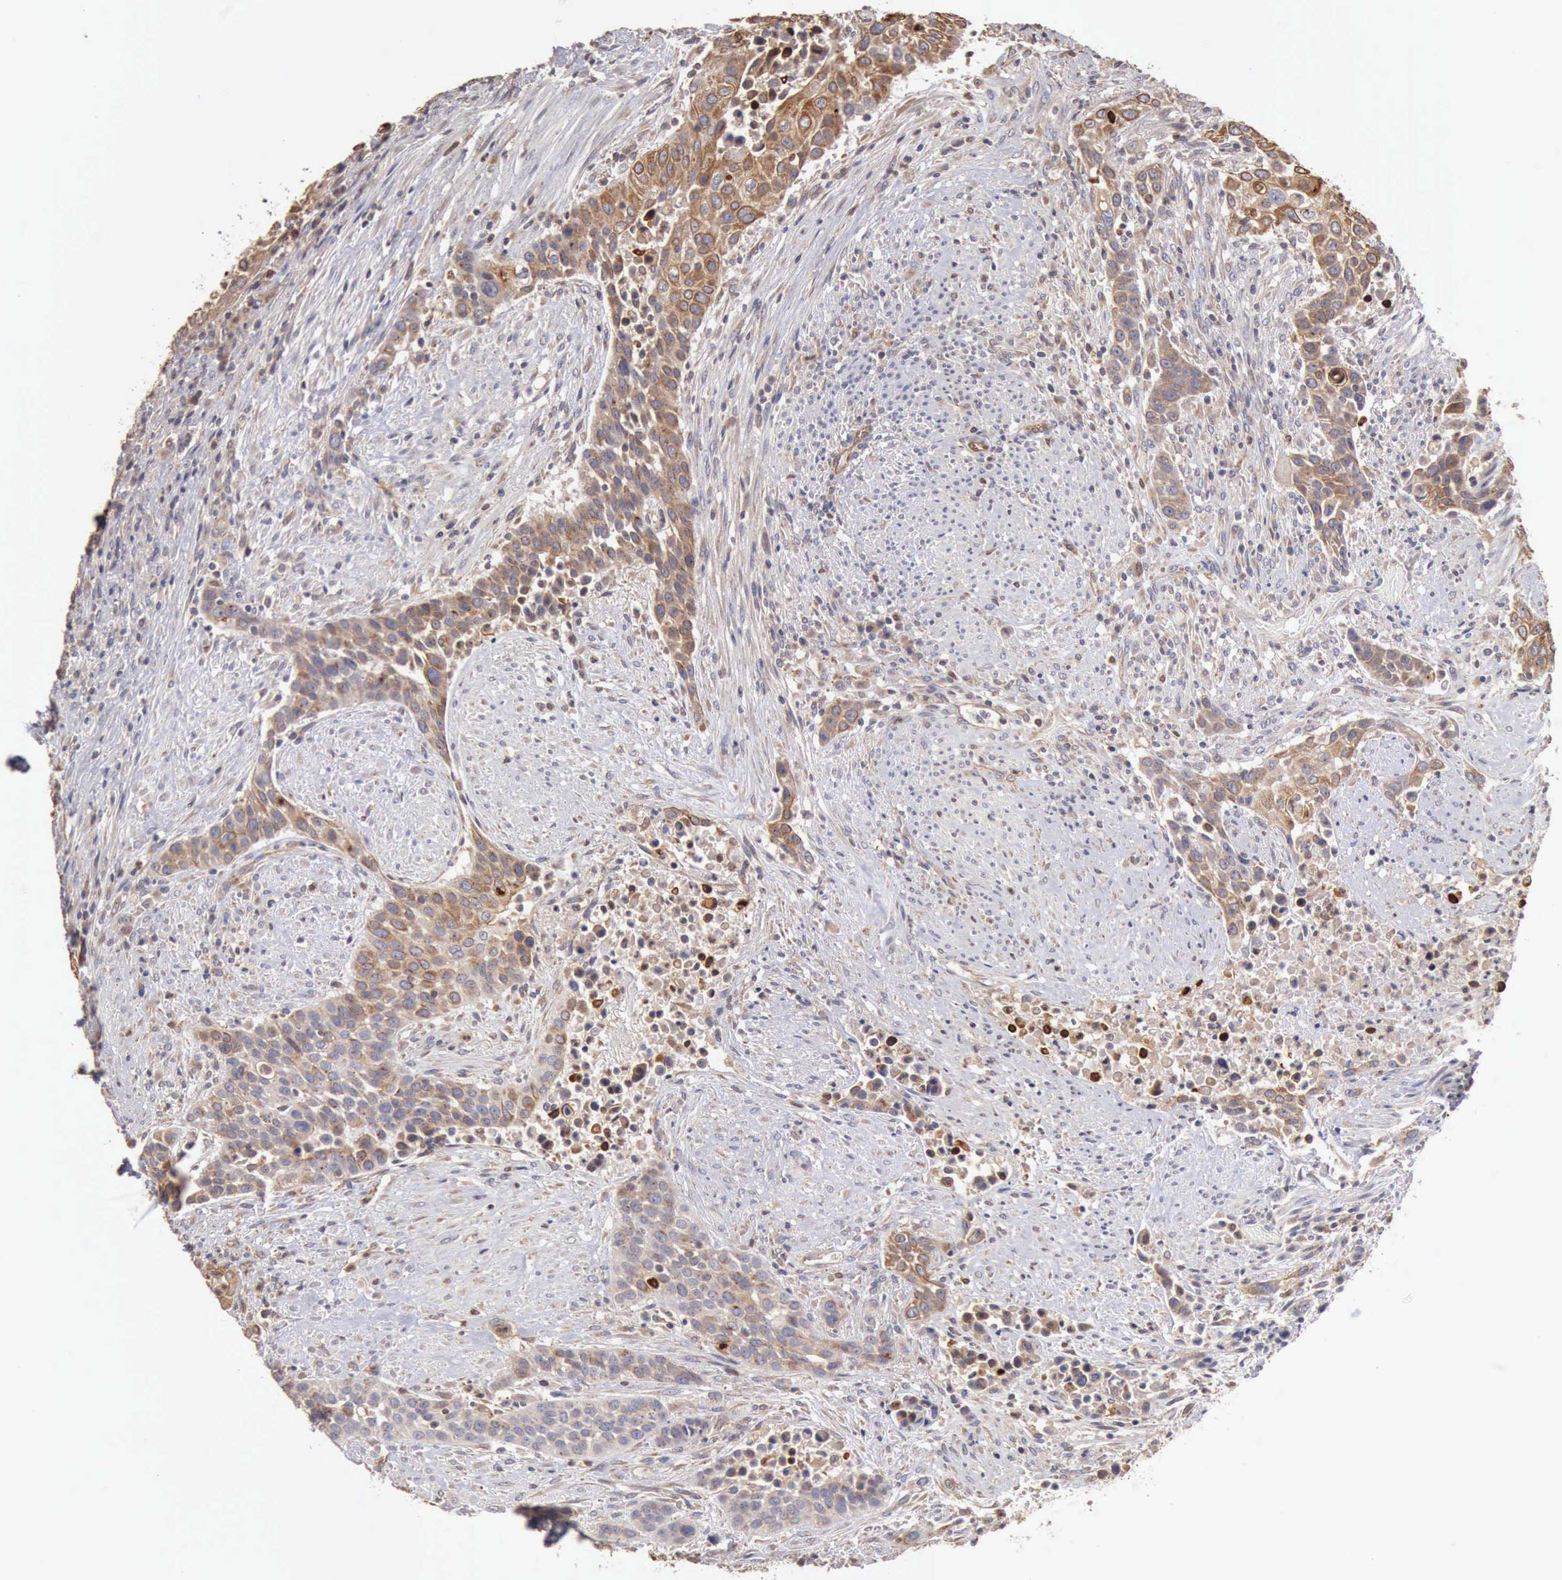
{"staining": {"intensity": "weak", "quantity": "25%-75%", "location": "cytoplasmic/membranous"}, "tissue": "urothelial cancer", "cell_type": "Tumor cells", "image_type": "cancer", "snomed": [{"axis": "morphology", "description": "Urothelial carcinoma, High grade"}, {"axis": "topography", "description": "Urinary bladder"}], "caption": "High-magnification brightfield microscopy of high-grade urothelial carcinoma stained with DAB (3,3'-diaminobenzidine) (brown) and counterstained with hematoxylin (blue). tumor cells exhibit weak cytoplasmic/membranous staining is present in about25%-75% of cells.", "gene": "BMX", "patient": {"sex": "male", "age": 74}}